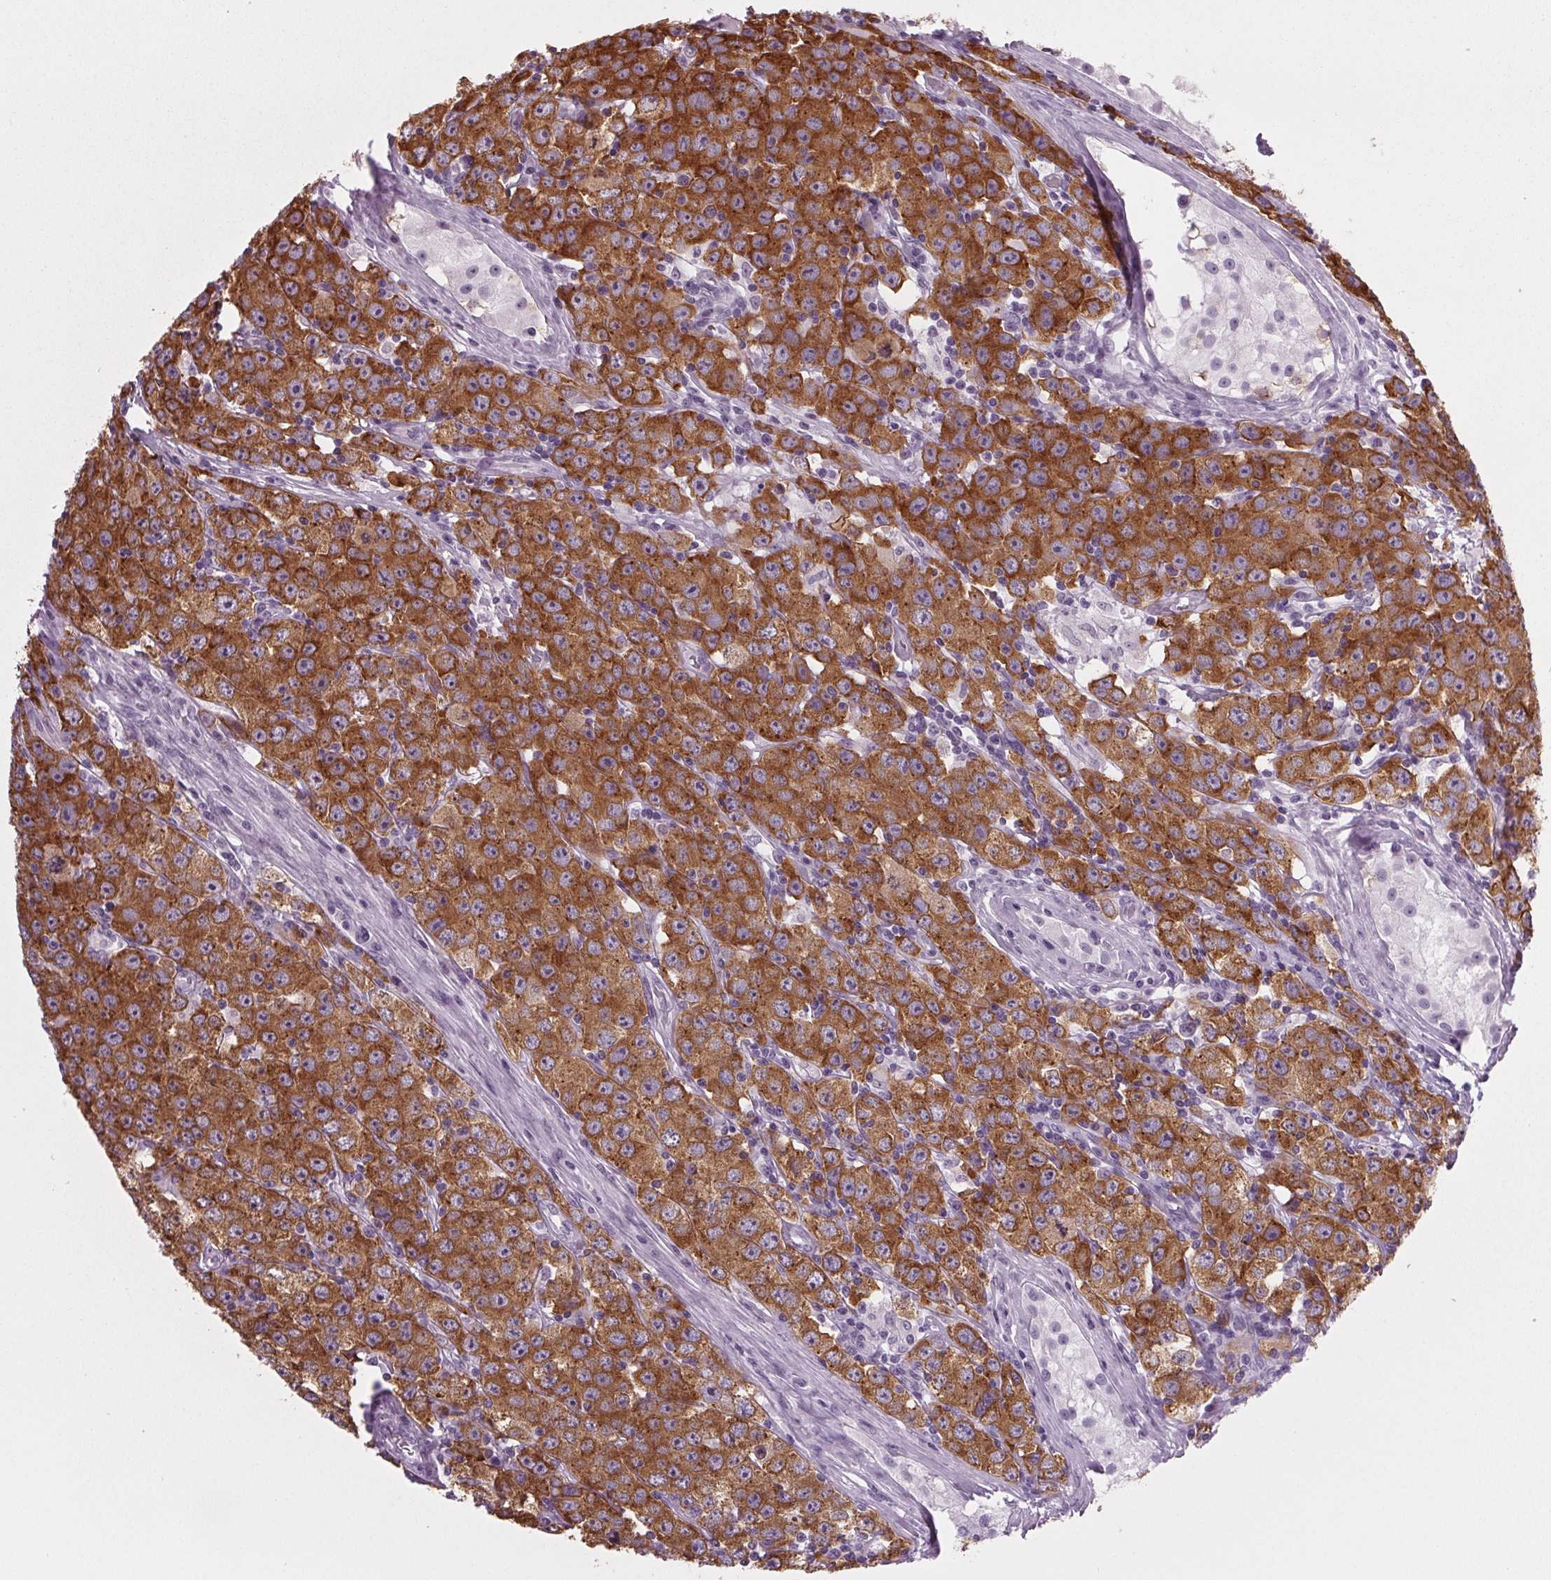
{"staining": {"intensity": "strong", "quantity": ">75%", "location": "cytoplasmic/membranous"}, "tissue": "testis cancer", "cell_type": "Tumor cells", "image_type": "cancer", "snomed": [{"axis": "morphology", "description": "Seminoma, NOS"}, {"axis": "topography", "description": "Testis"}], "caption": "Immunohistochemistry photomicrograph of neoplastic tissue: testis seminoma stained using immunohistochemistry (IHC) displays high levels of strong protein expression localized specifically in the cytoplasmic/membranous of tumor cells, appearing as a cytoplasmic/membranous brown color.", "gene": "IGF2BP1", "patient": {"sex": "male", "age": 52}}